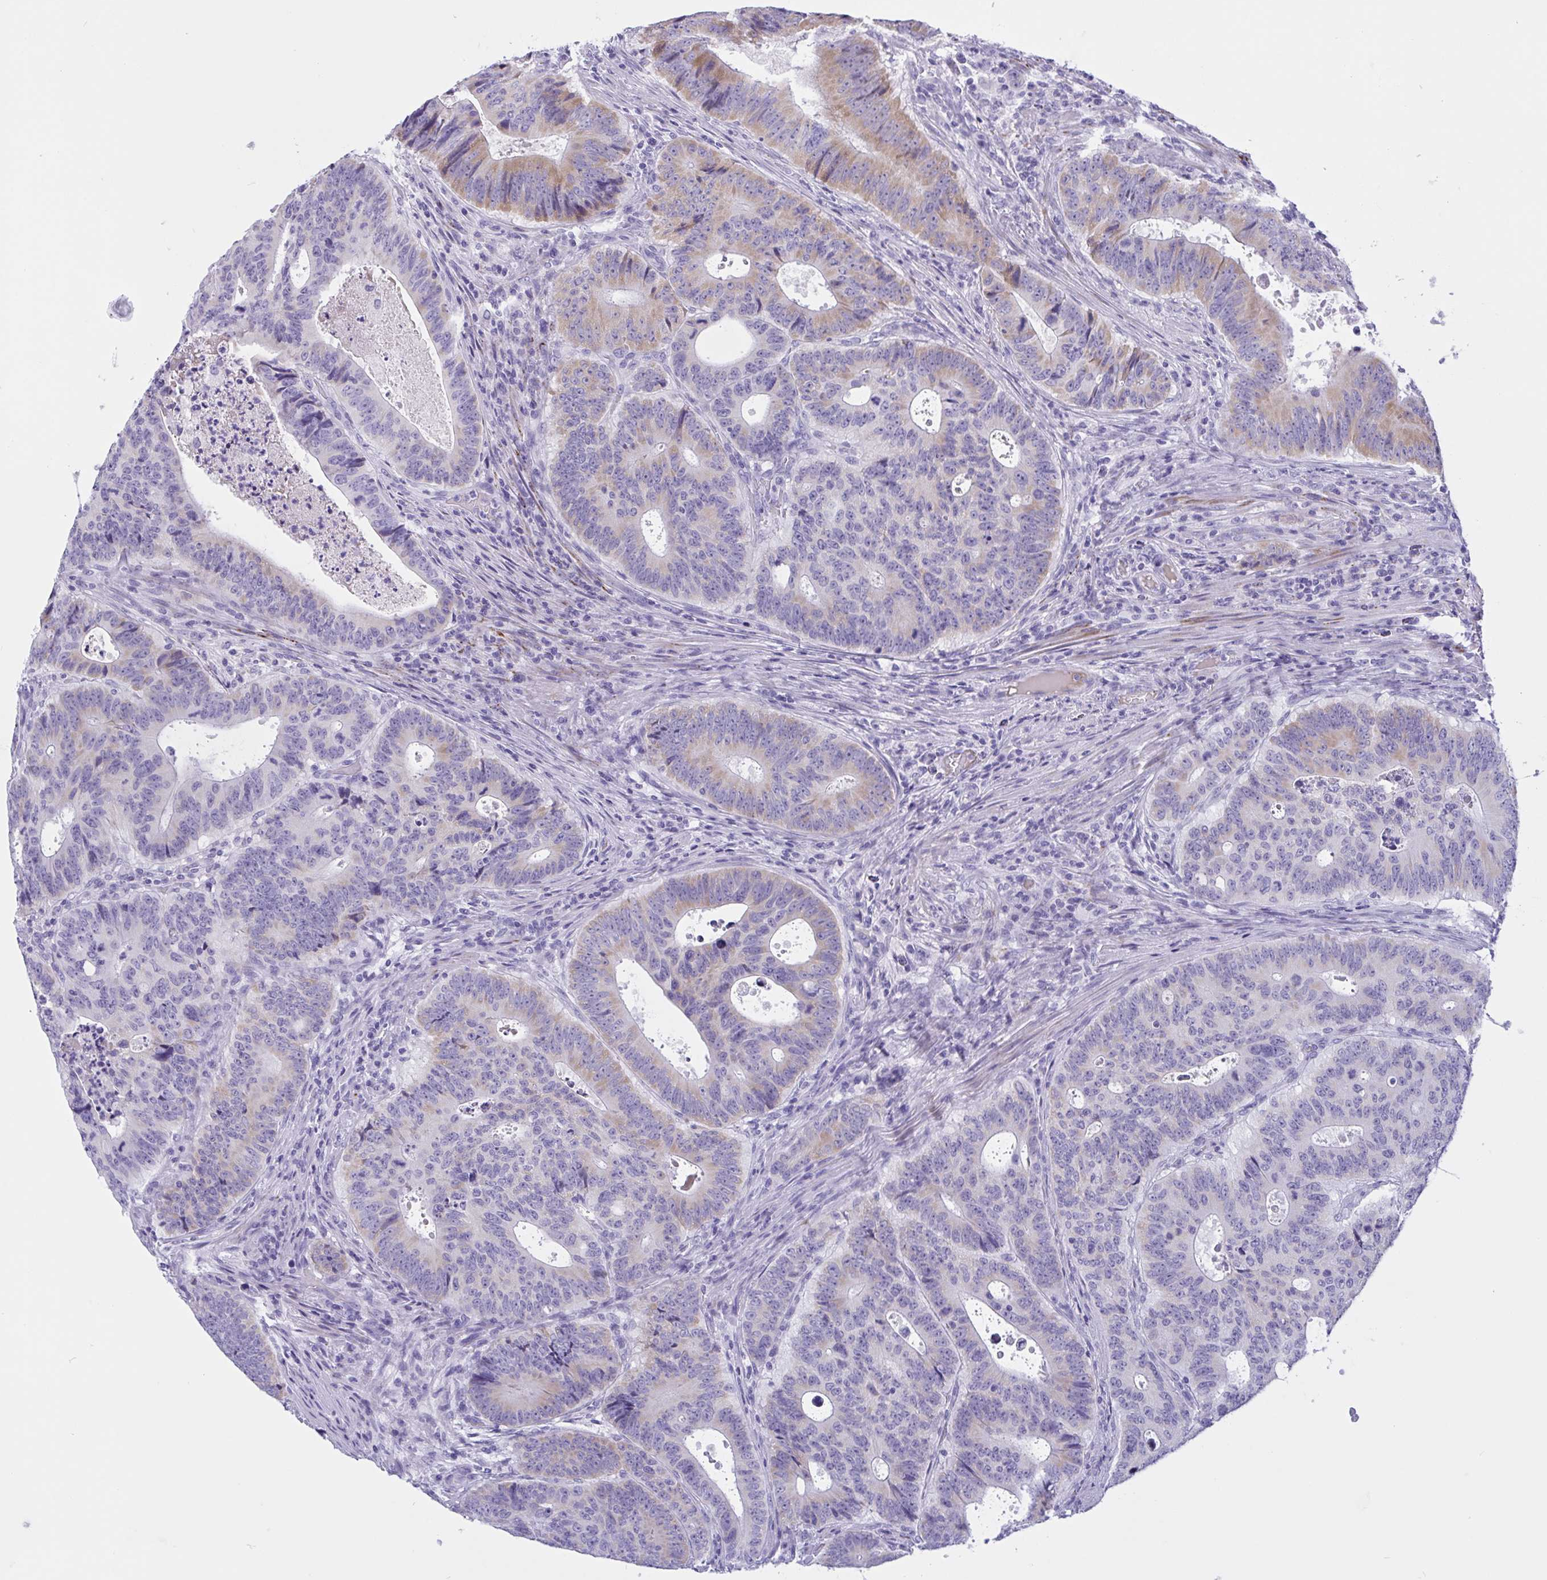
{"staining": {"intensity": "moderate", "quantity": "<25%", "location": "cytoplasmic/membranous"}, "tissue": "colorectal cancer", "cell_type": "Tumor cells", "image_type": "cancer", "snomed": [{"axis": "morphology", "description": "Adenocarcinoma, NOS"}, {"axis": "topography", "description": "Colon"}], "caption": "A micrograph of colorectal cancer (adenocarcinoma) stained for a protein shows moderate cytoplasmic/membranous brown staining in tumor cells.", "gene": "OXLD1", "patient": {"sex": "male", "age": 62}}